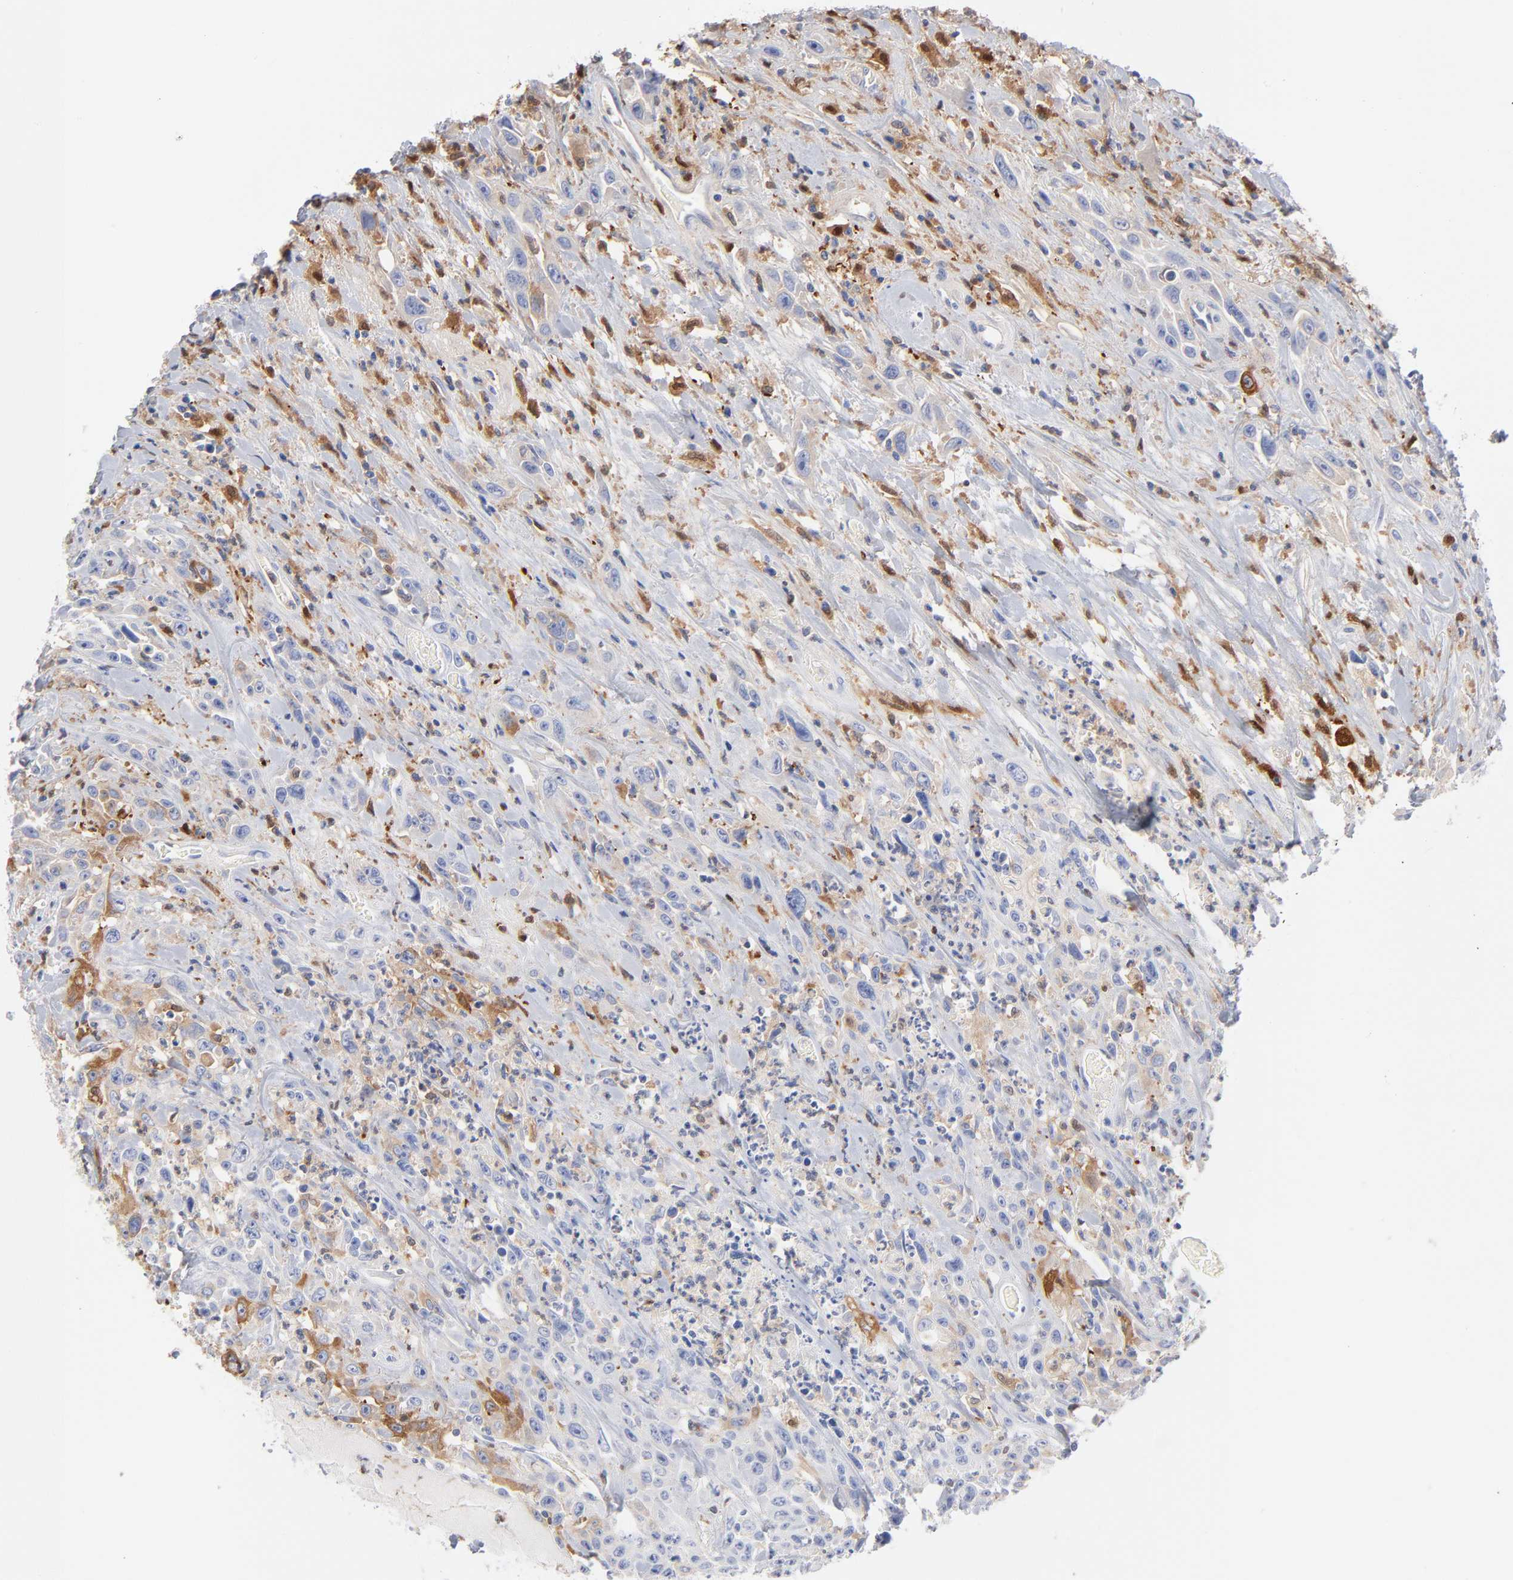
{"staining": {"intensity": "negative", "quantity": "none", "location": "none"}, "tissue": "urothelial cancer", "cell_type": "Tumor cells", "image_type": "cancer", "snomed": [{"axis": "morphology", "description": "Urothelial carcinoma, High grade"}, {"axis": "topography", "description": "Urinary bladder"}], "caption": "This is an IHC histopathology image of urothelial cancer. There is no staining in tumor cells.", "gene": "IFIT2", "patient": {"sex": "female", "age": 84}}